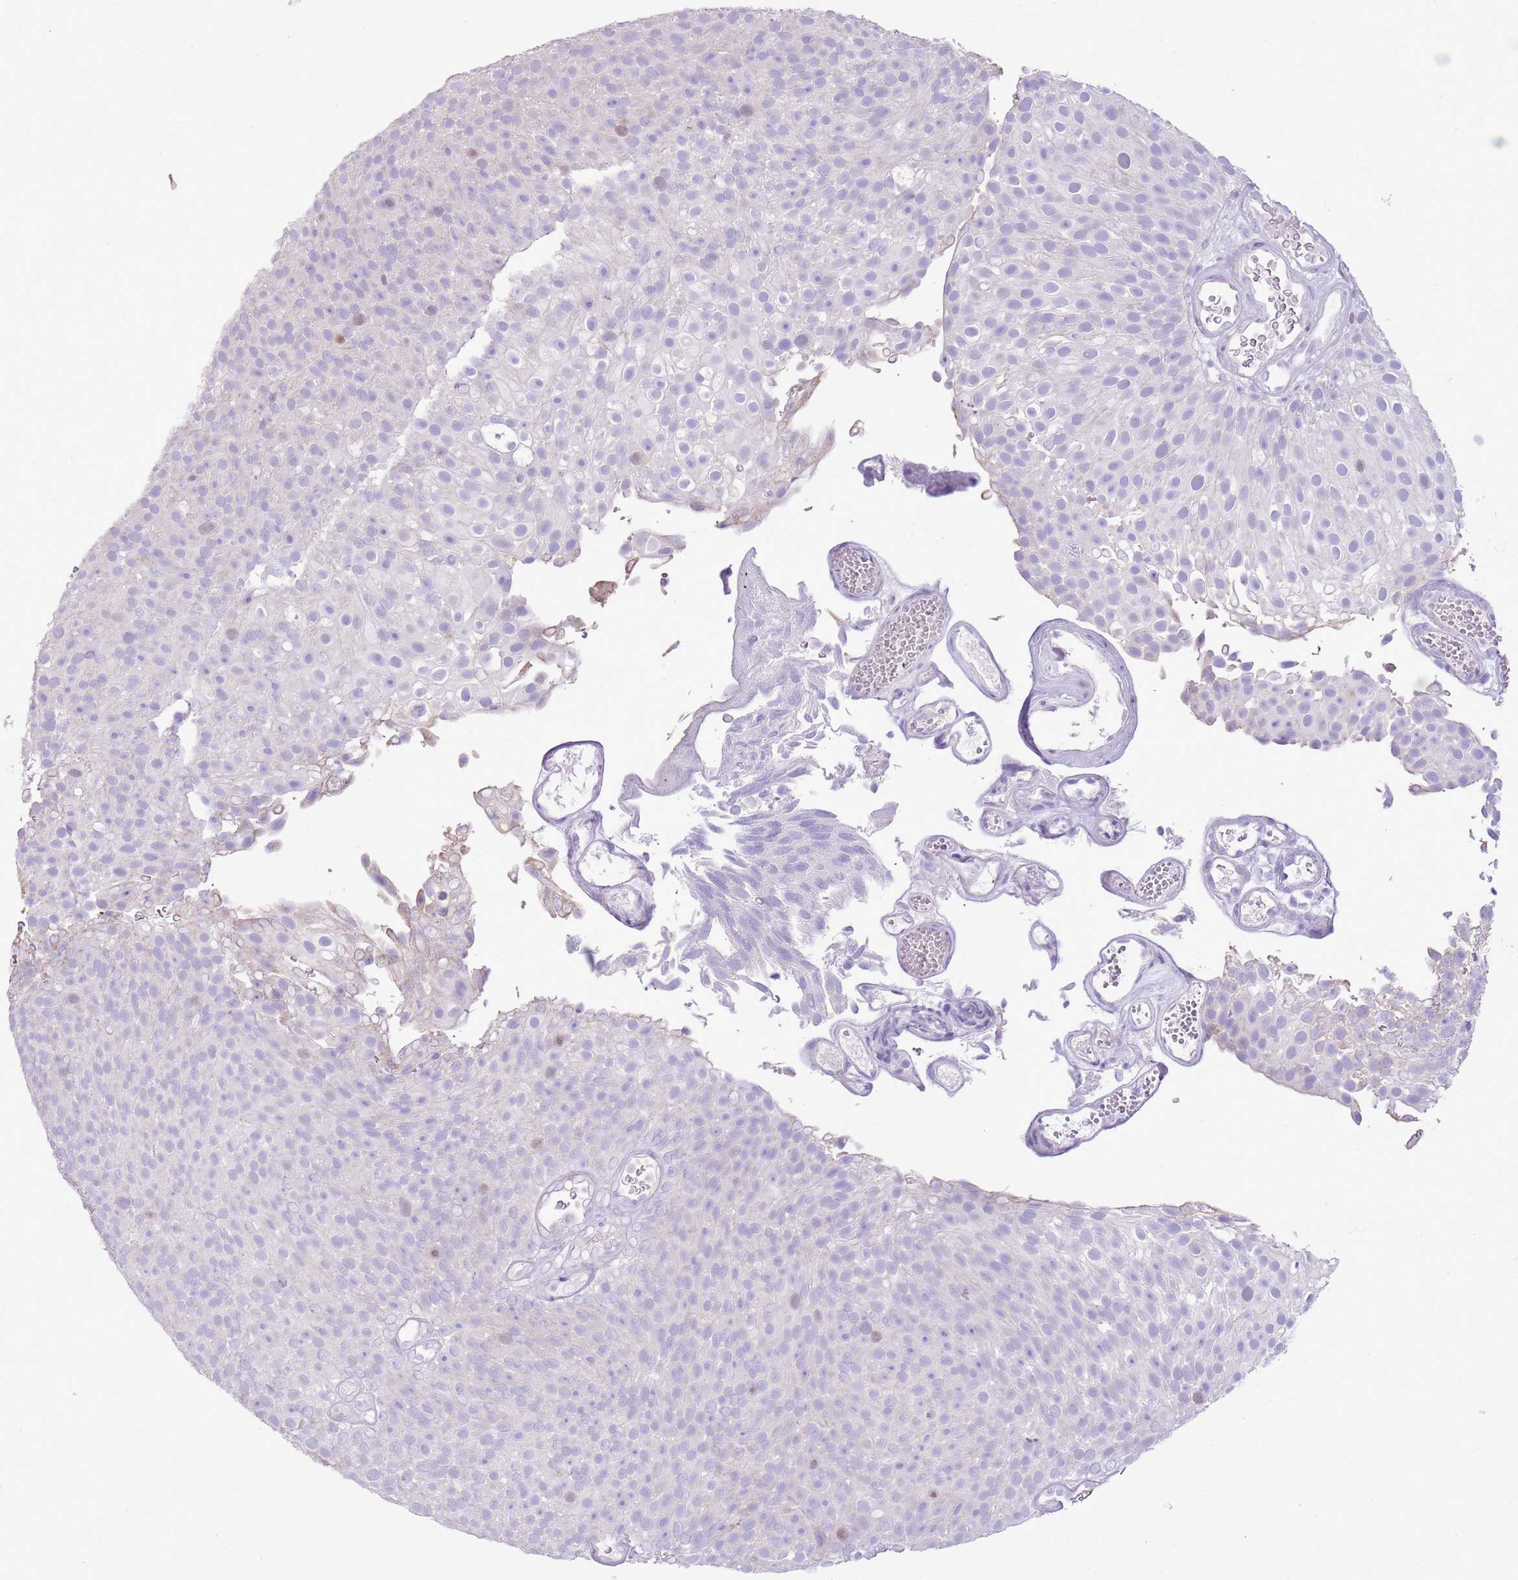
{"staining": {"intensity": "moderate", "quantity": "<25%", "location": "nuclear"}, "tissue": "urothelial cancer", "cell_type": "Tumor cells", "image_type": "cancer", "snomed": [{"axis": "morphology", "description": "Urothelial carcinoma, Low grade"}, {"axis": "topography", "description": "Urinary bladder"}], "caption": "This is a micrograph of IHC staining of urothelial cancer, which shows moderate positivity in the nuclear of tumor cells.", "gene": "GMNN", "patient": {"sex": "male", "age": 78}}